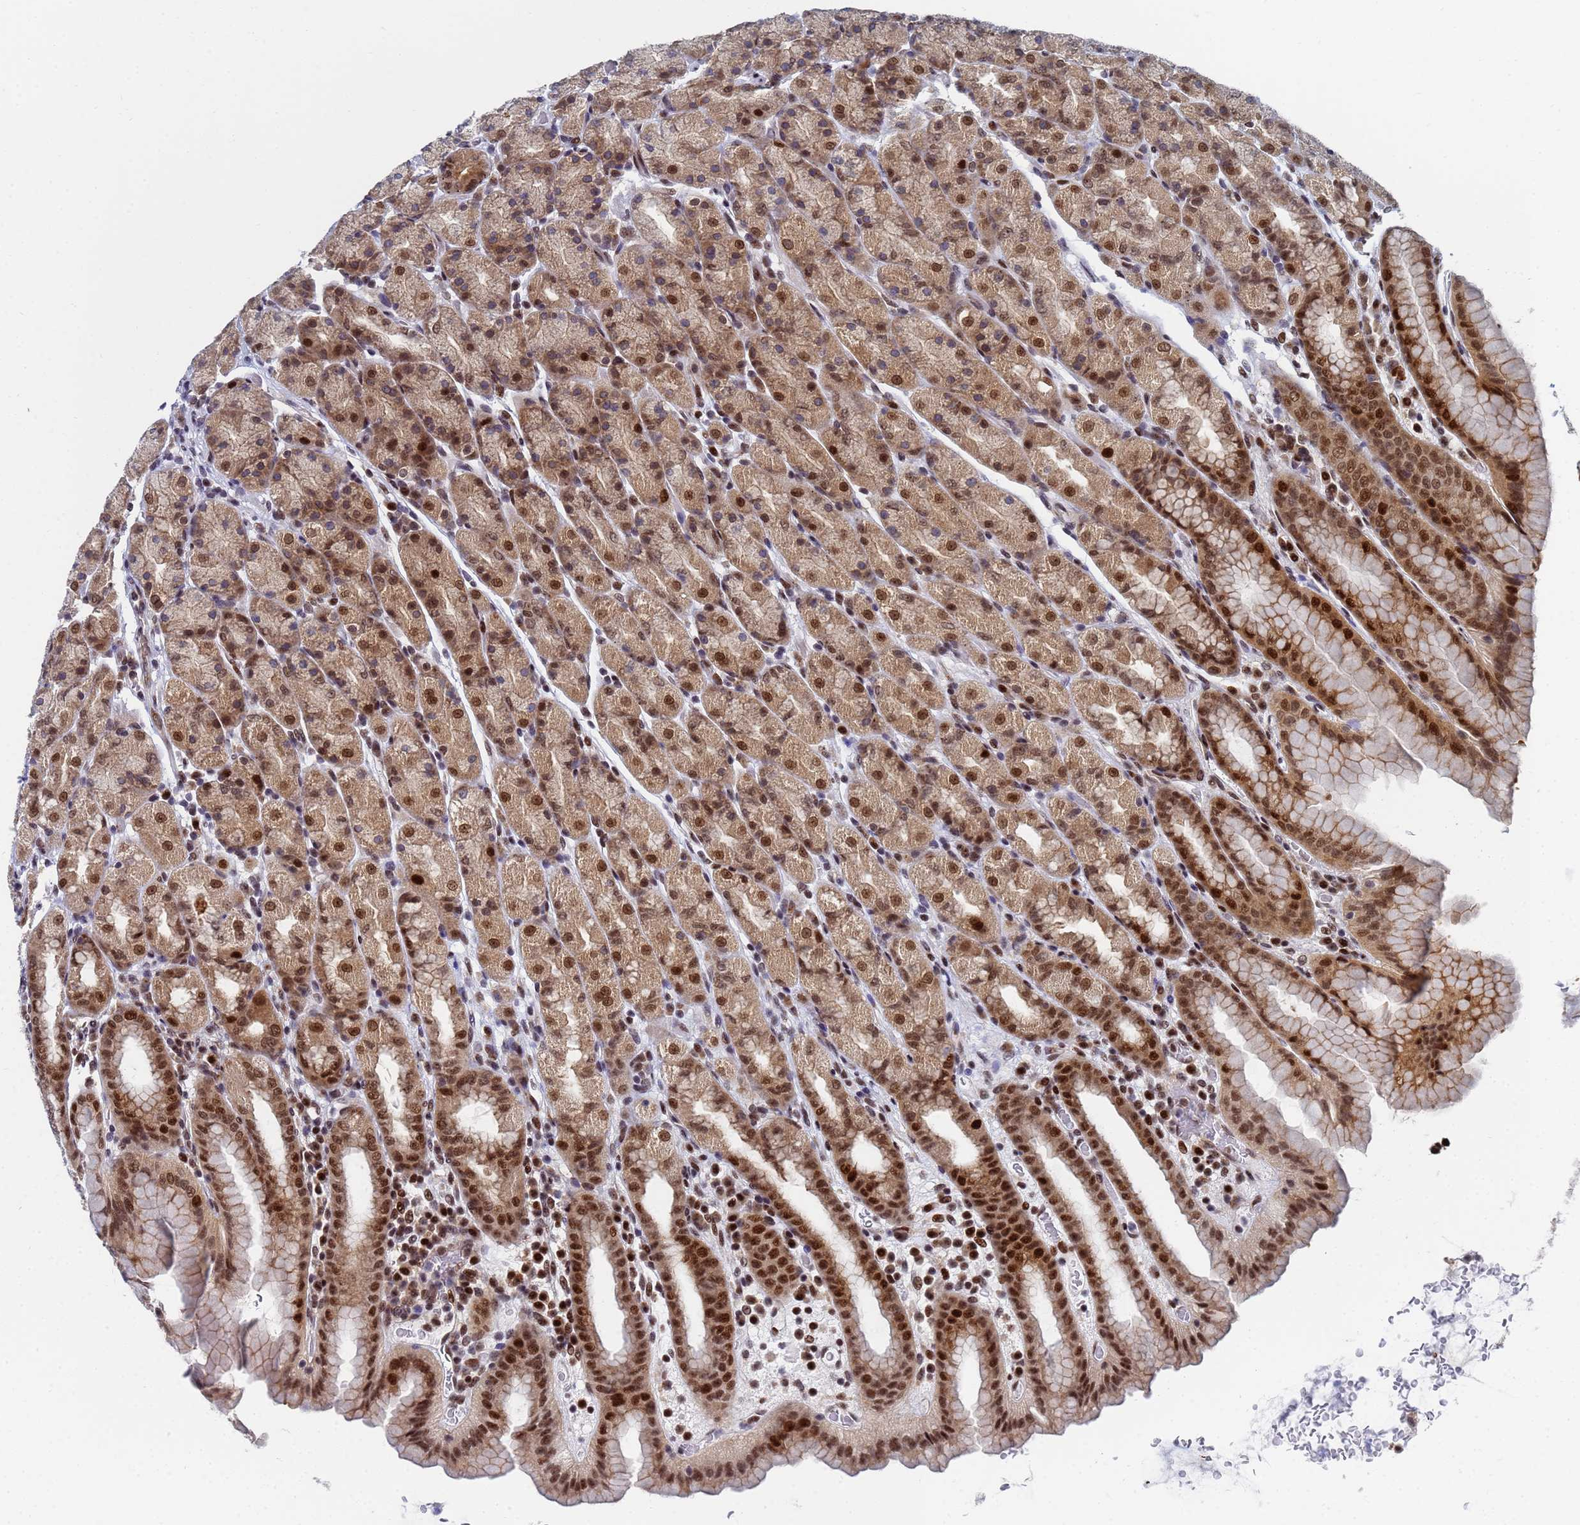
{"staining": {"intensity": "strong", "quantity": "25%-75%", "location": "cytoplasmic/membranous,nuclear"}, "tissue": "stomach", "cell_type": "Glandular cells", "image_type": "normal", "snomed": [{"axis": "morphology", "description": "Normal tissue, NOS"}, {"axis": "topography", "description": "Stomach, upper"}], "caption": "Immunohistochemistry of benign stomach exhibits high levels of strong cytoplasmic/membranous,nuclear positivity in about 25%-75% of glandular cells.", "gene": "AP5Z1", "patient": {"sex": "male", "age": 68}}